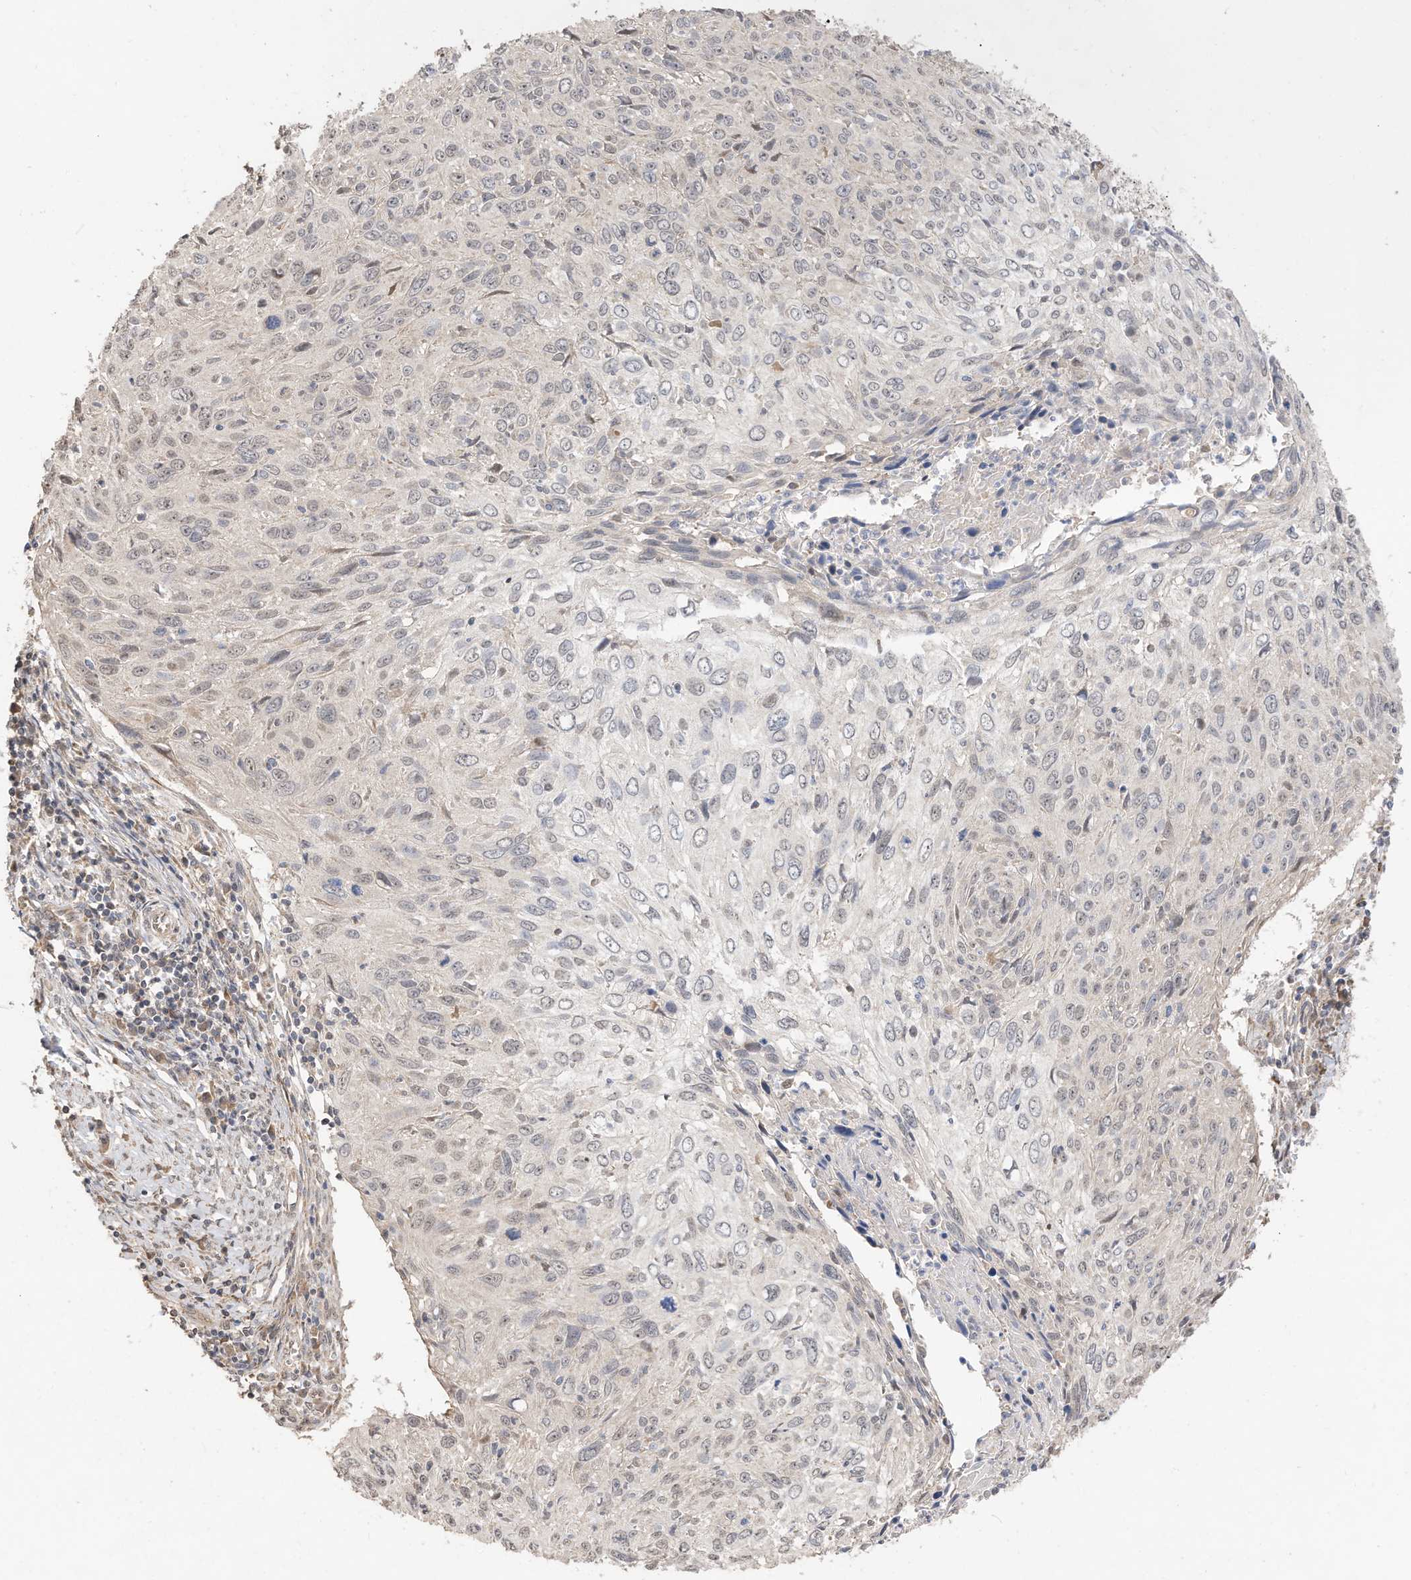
{"staining": {"intensity": "negative", "quantity": "none", "location": "none"}, "tissue": "cervical cancer", "cell_type": "Tumor cells", "image_type": "cancer", "snomed": [{"axis": "morphology", "description": "Squamous cell carcinoma, NOS"}, {"axis": "topography", "description": "Cervix"}], "caption": "Cervical cancer (squamous cell carcinoma) was stained to show a protein in brown. There is no significant positivity in tumor cells.", "gene": "CAGE1", "patient": {"sex": "female", "age": 51}}